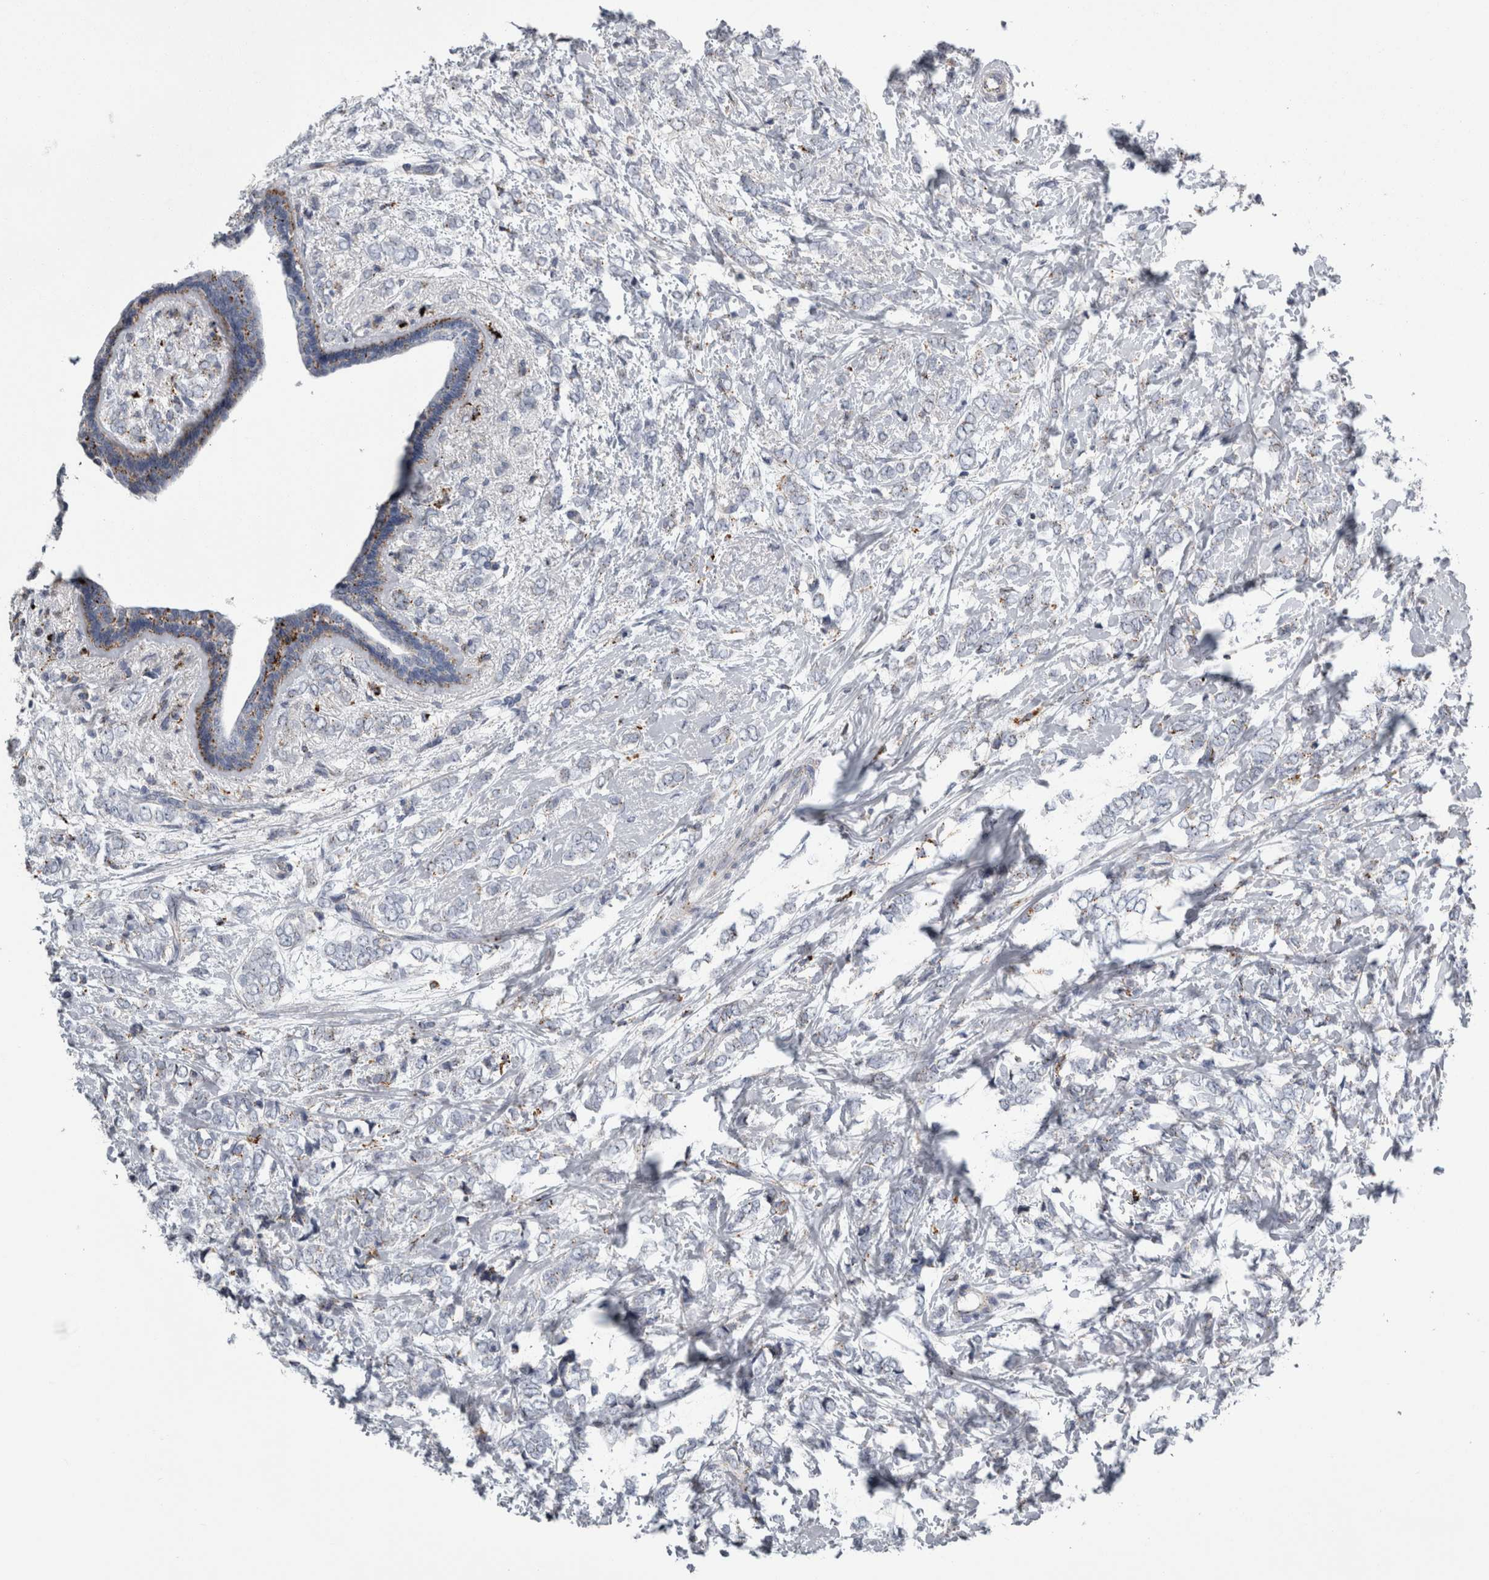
{"staining": {"intensity": "negative", "quantity": "none", "location": "none"}, "tissue": "breast cancer", "cell_type": "Tumor cells", "image_type": "cancer", "snomed": [{"axis": "morphology", "description": "Normal tissue, NOS"}, {"axis": "morphology", "description": "Lobular carcinoma"}, {"axis": "topography", "description": "Breast"}], "caption": "IHC of human breast lobular carcinoma reveals no expression in tumor cells.", "gene": "DPP7", "patient": {"sex": "female", "age": 47}}